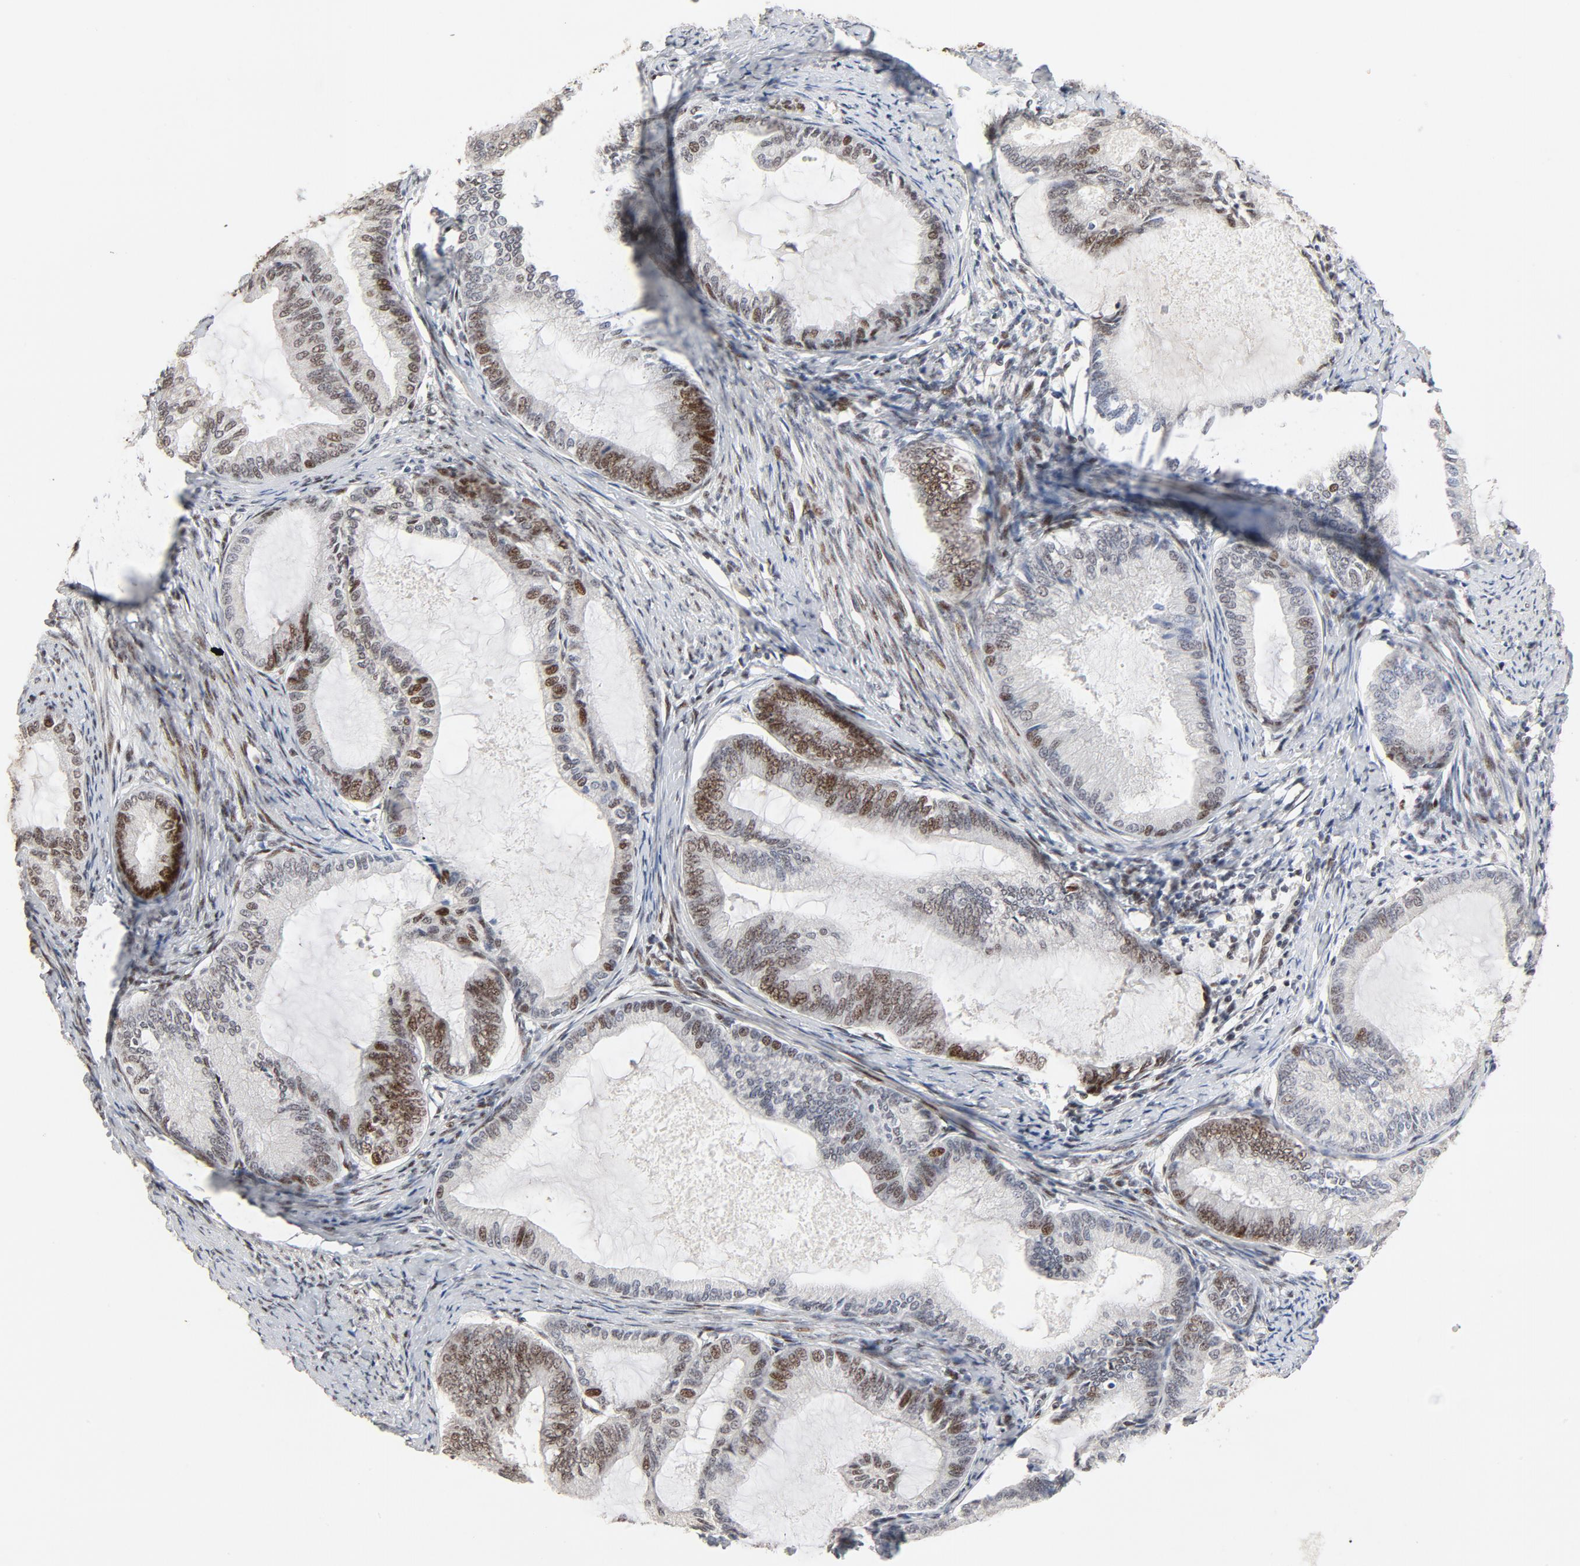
{"staining": {"intensity": "moderate", "quantity": "25%-75%", "location": "nuclear"}, "tissue": "endometrial cancer", "cell_type": "Tumor cells", "image_type": "cancer", "snomed": [{"axis": "morphology", "description": "Adenocarcinoma, NOS"}, {"axis": "topography", "description": "Endometrium"}], "caption": "Approximately 25%-75% of tumor cells in human endometrial cancer demonstrate moderate nuclear protein expression as visualized by brown immunohistochemical staining.", "gene": "GTF2I", "patient": {"sex": "female", "age": 86}}